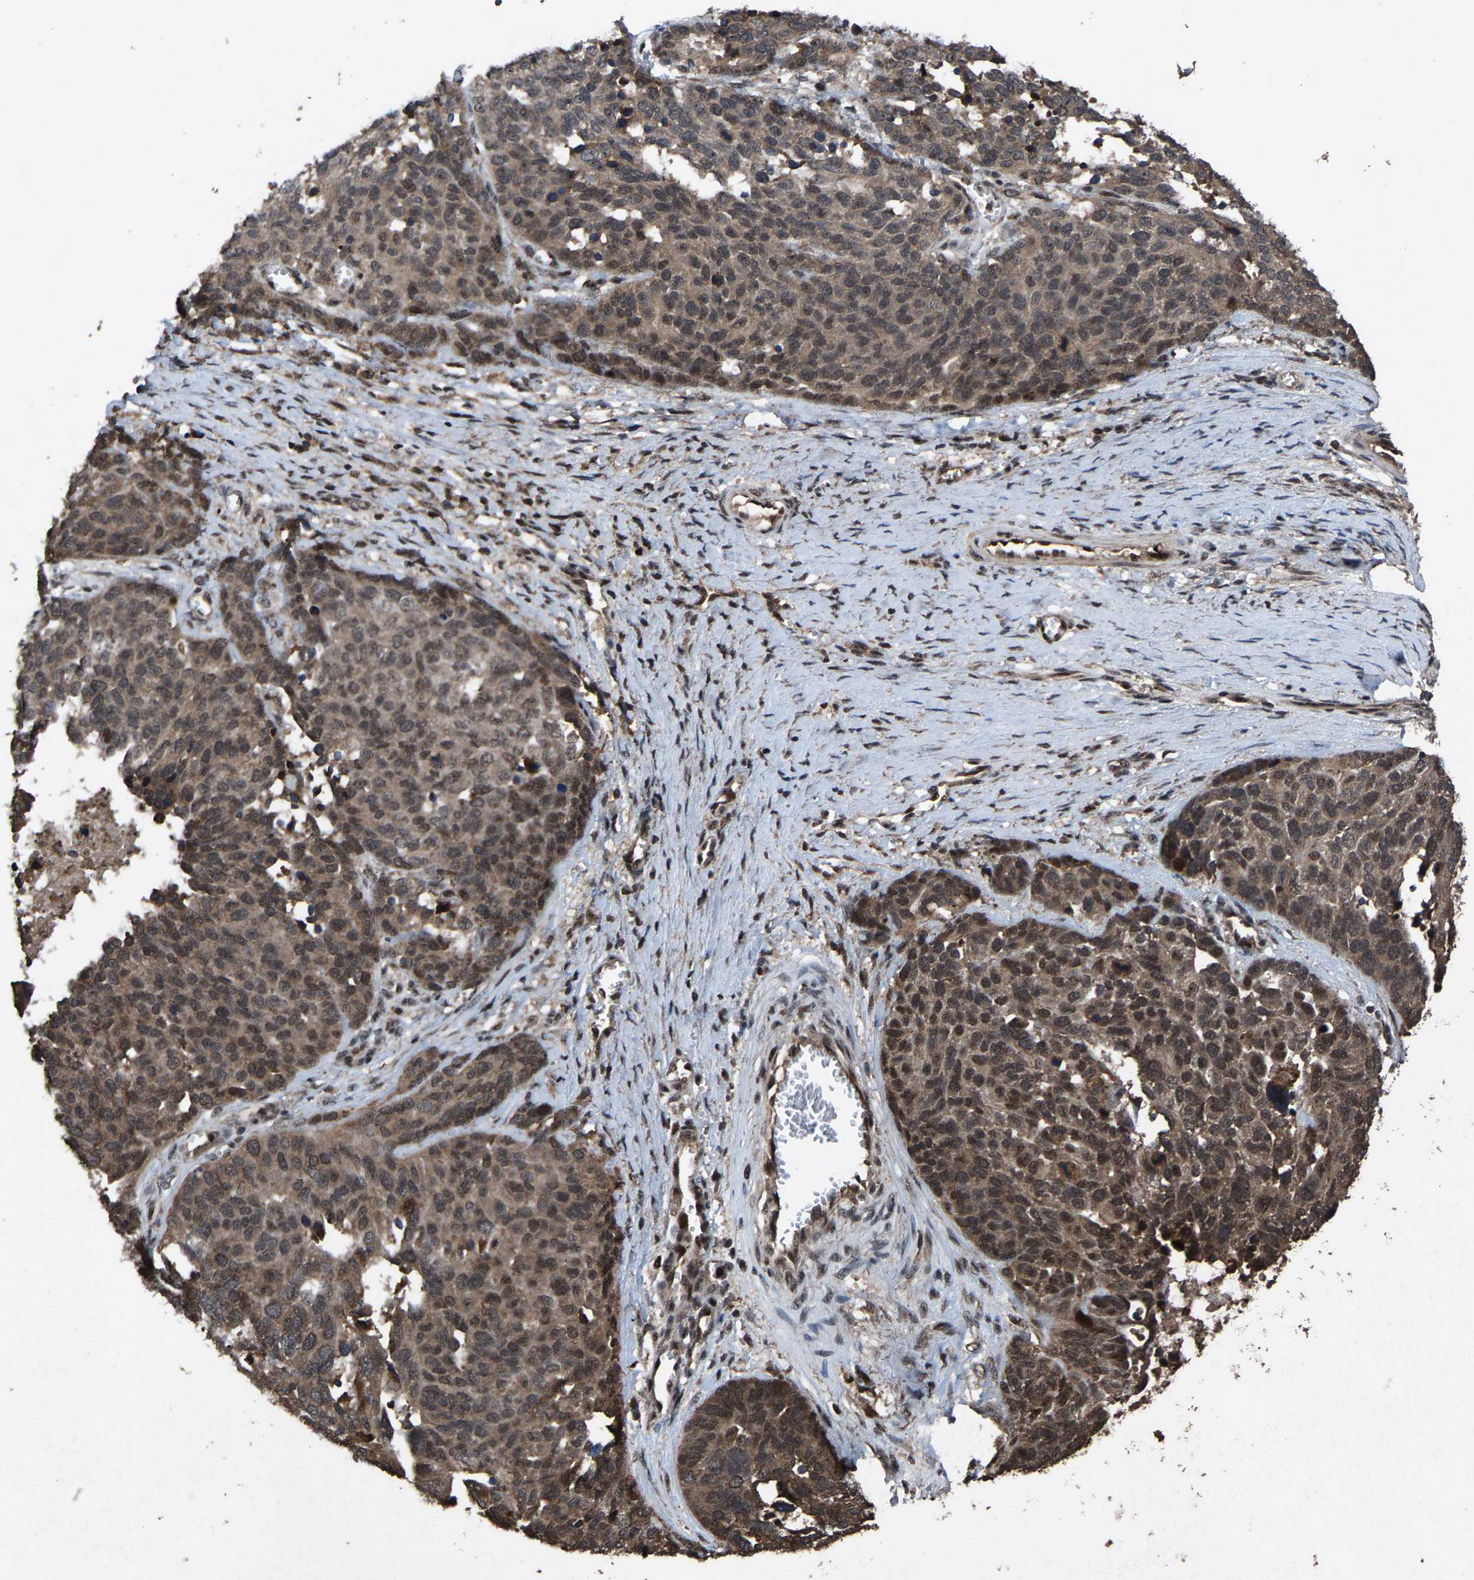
{"staining": {"intensity": "moderate", "quantity": ">75%", "location": "cytoplasmic/membranous,nuclear"}, "tissue": "ovarian cancer", "cell_type": "Tumor cells", "image_type": "cancer", "snomed": [{"axis": "morphology", "description": "Cystadenocarcinoma, serous, NOS"}, {"axis": "topography", "description": "Ovary"}], "caption": "Immunohistochemical staining of human ovarian serous cystadenocarcinoma demonstrates medium levels of moderate cytoplasmic/membranous and nuclear staining in approximately >75% of tumor cells.", "gene": "HAUS6", "patient": {"sex": "female", "age": 44}}